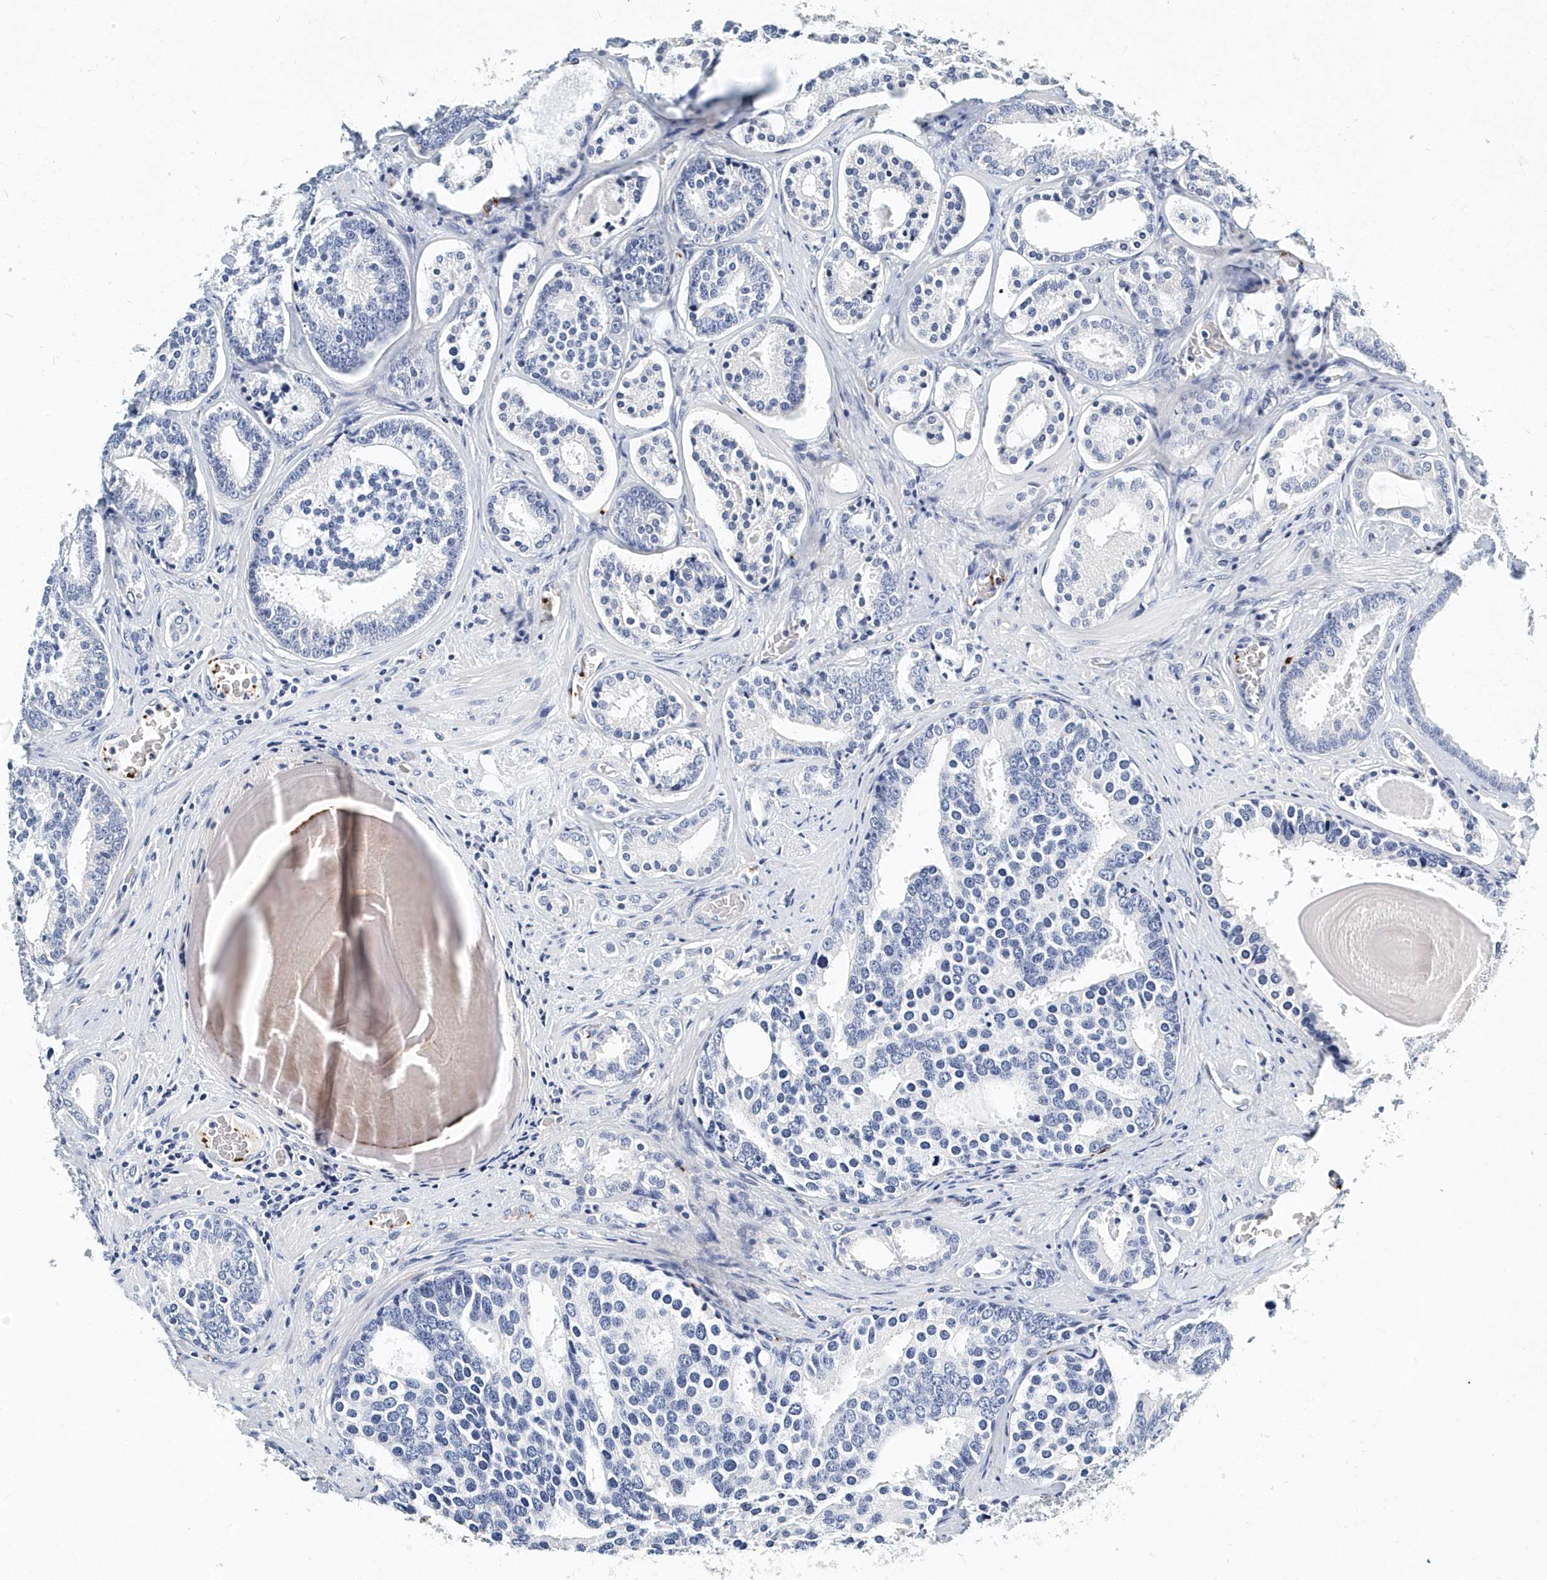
{"staining": {"intensity": "negative", "quantity": "none", "location": "none"}, "tissue": "prostate cancer", "cell_type": "Tumor cells", "image_type": "cancer", "snomed": [{"axis": "morphology", "description": "Adenocarcinoma, High grade"}, {"axis": "topography", "description": "Prostate"}], "caption": "Tumor cells are negative for brown protein staining in prostate cancer (adenocarcinoma (high-grade)).", "gene": "ITGA2B", "patient": {"sex": "male", "age": 60}}